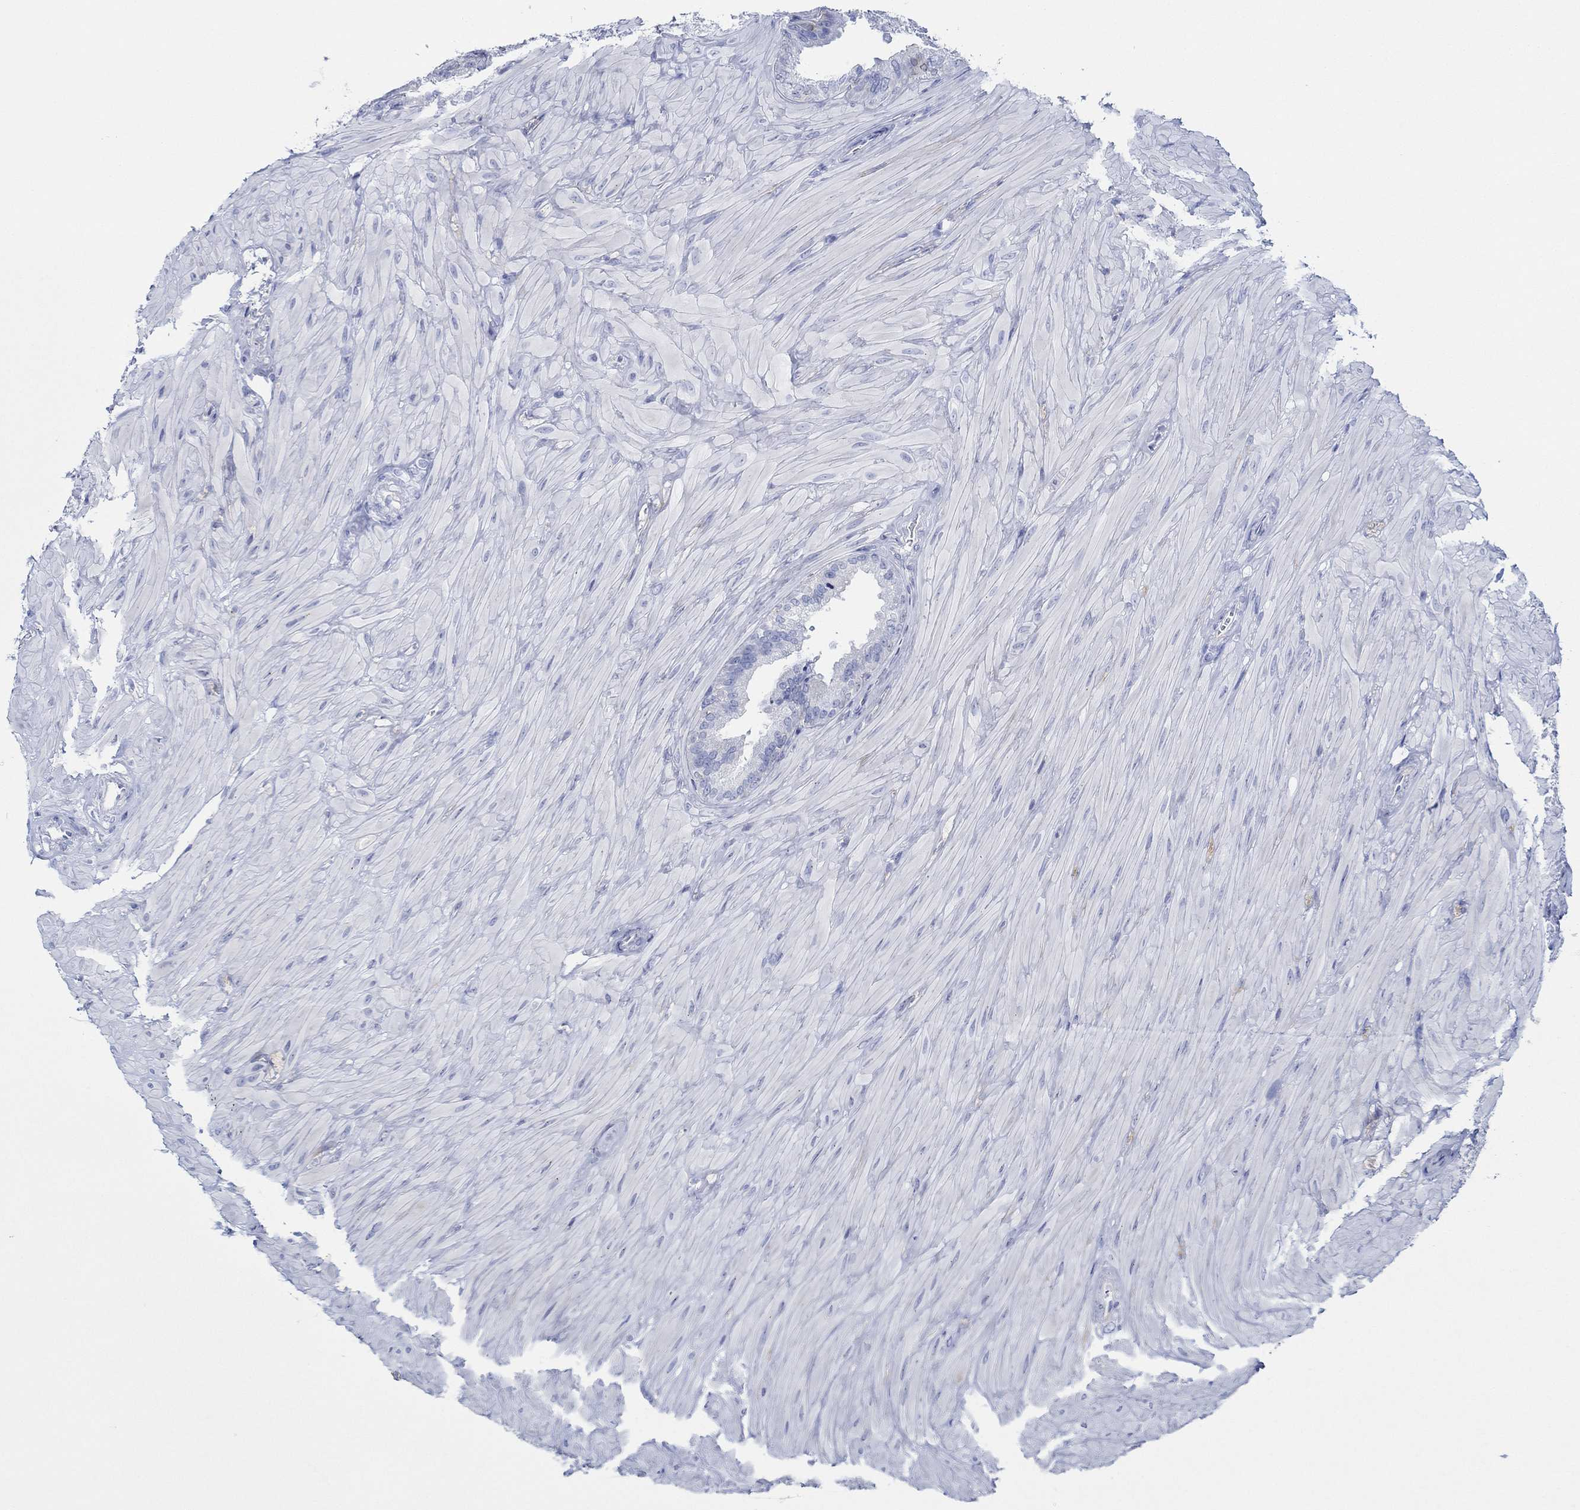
{"staining": {"intensity": "negative", "quantity": "none", "location": "none"}, "tissue": "seminal vesicle", "cell_type": "Glandular cells", "image_type": "normal", "snomed": [{"axis": "morphology", "description": "Normal tissue, NOS"}, {"axis": "topography", "description": "Seminal veicle"}], "caption": "Glandular cells are negative for protein expression in normal human seminal vesicle. (DAB immunohistochemistry (IHC) with hematoxylin counter stain).", "gene": "IGFBP6", "patient": {"sex": "male", "age": 37}}